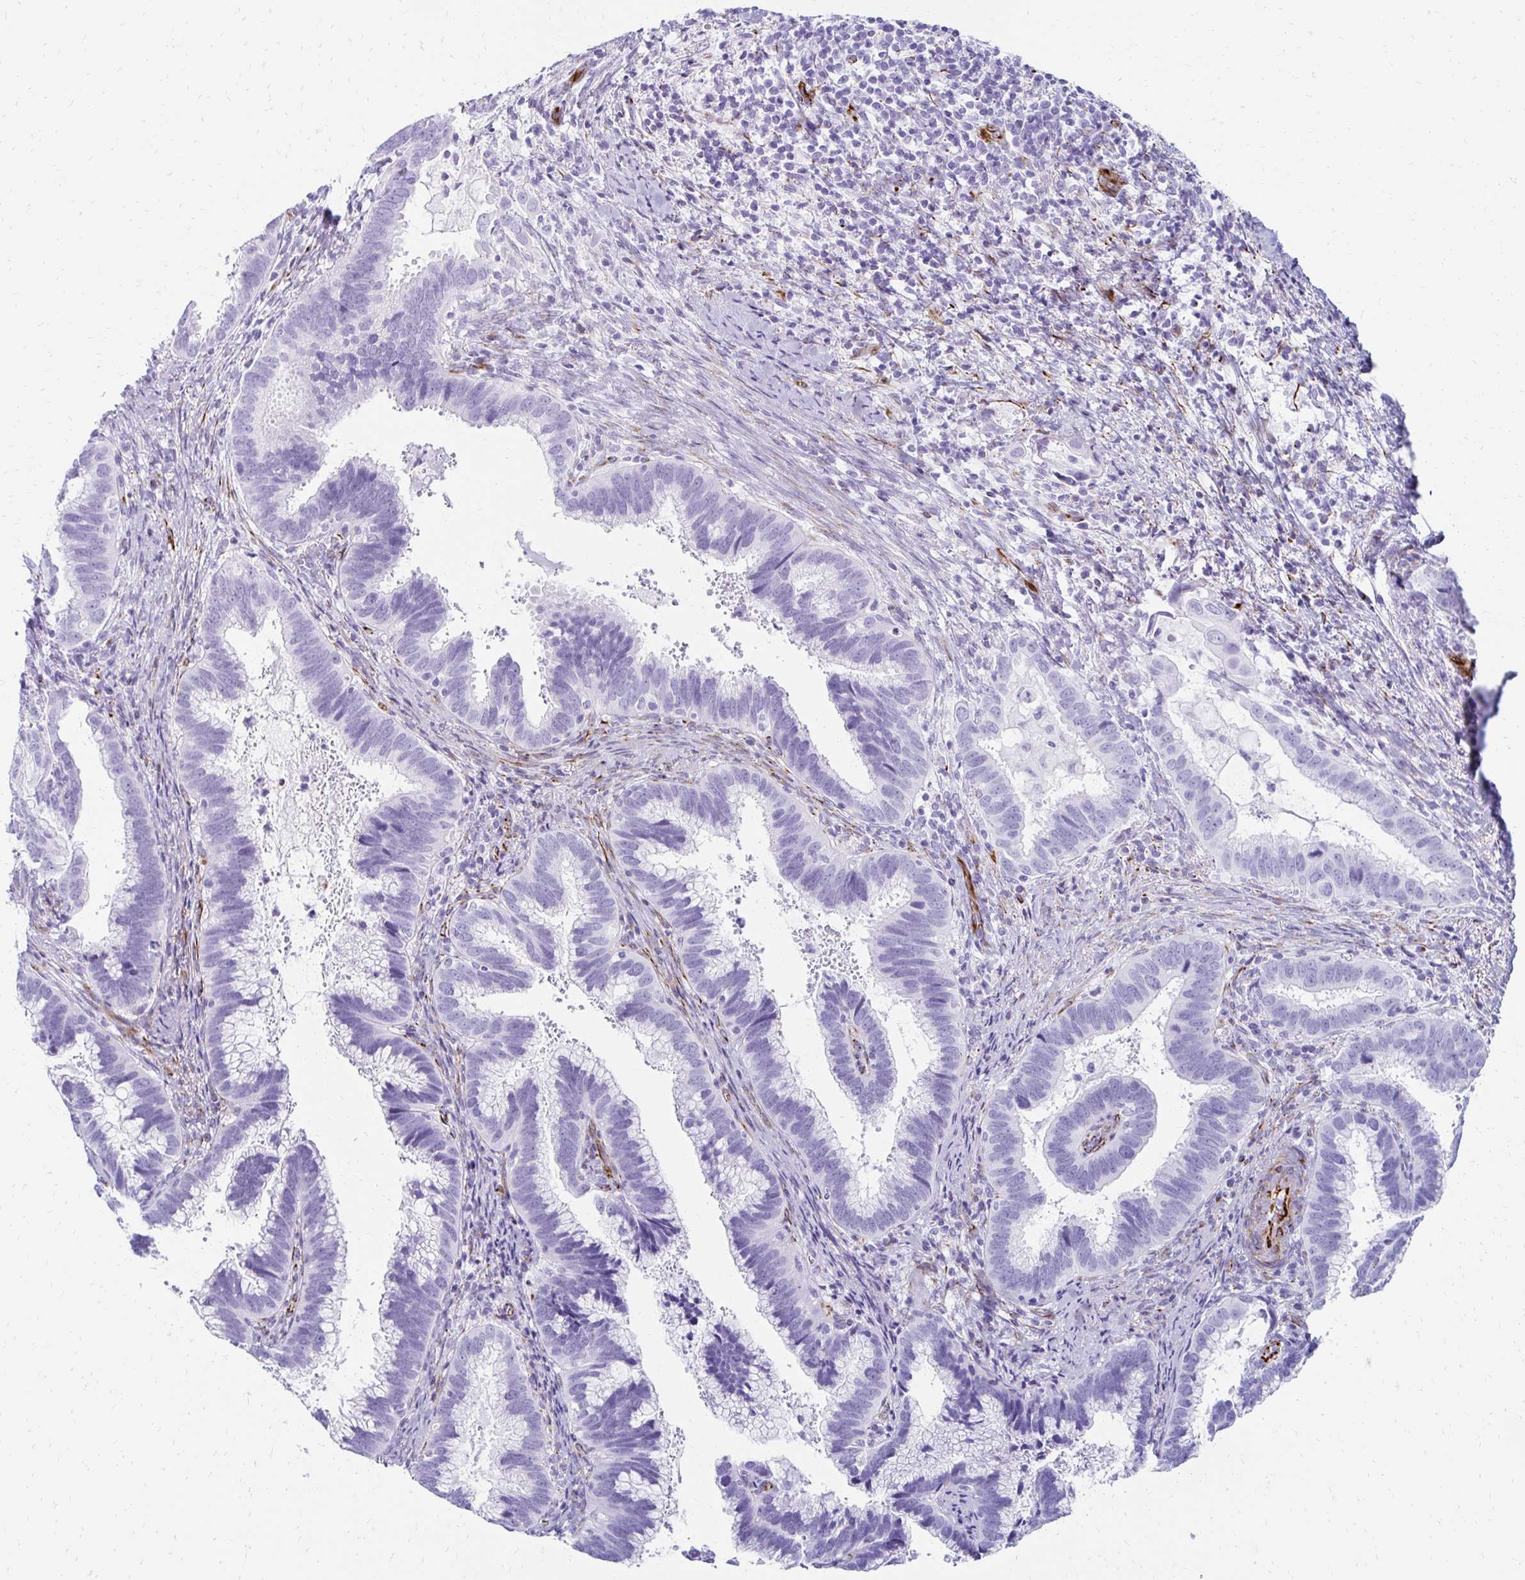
{"staining": {"intensity": "negative", "quantity": "none", "location": "none"}, "tissue": "cervical cancer", "cell_type": "Tumor cells", "image_type": "cancer", "snomed": [{"axis": "morphology", "description": "Adenocarcinoma, NOS"}, {"axis": "topography", "description": "Cervix"}], "caption": "Immunohistochemistry photomicrograph of neoplastic tissue: cervical adenocarcinoma stained with DAB displays no significant protein staining in tumor cells.", "gene": "TMEM54", "patient": {"sex": "female", "age": 56}}